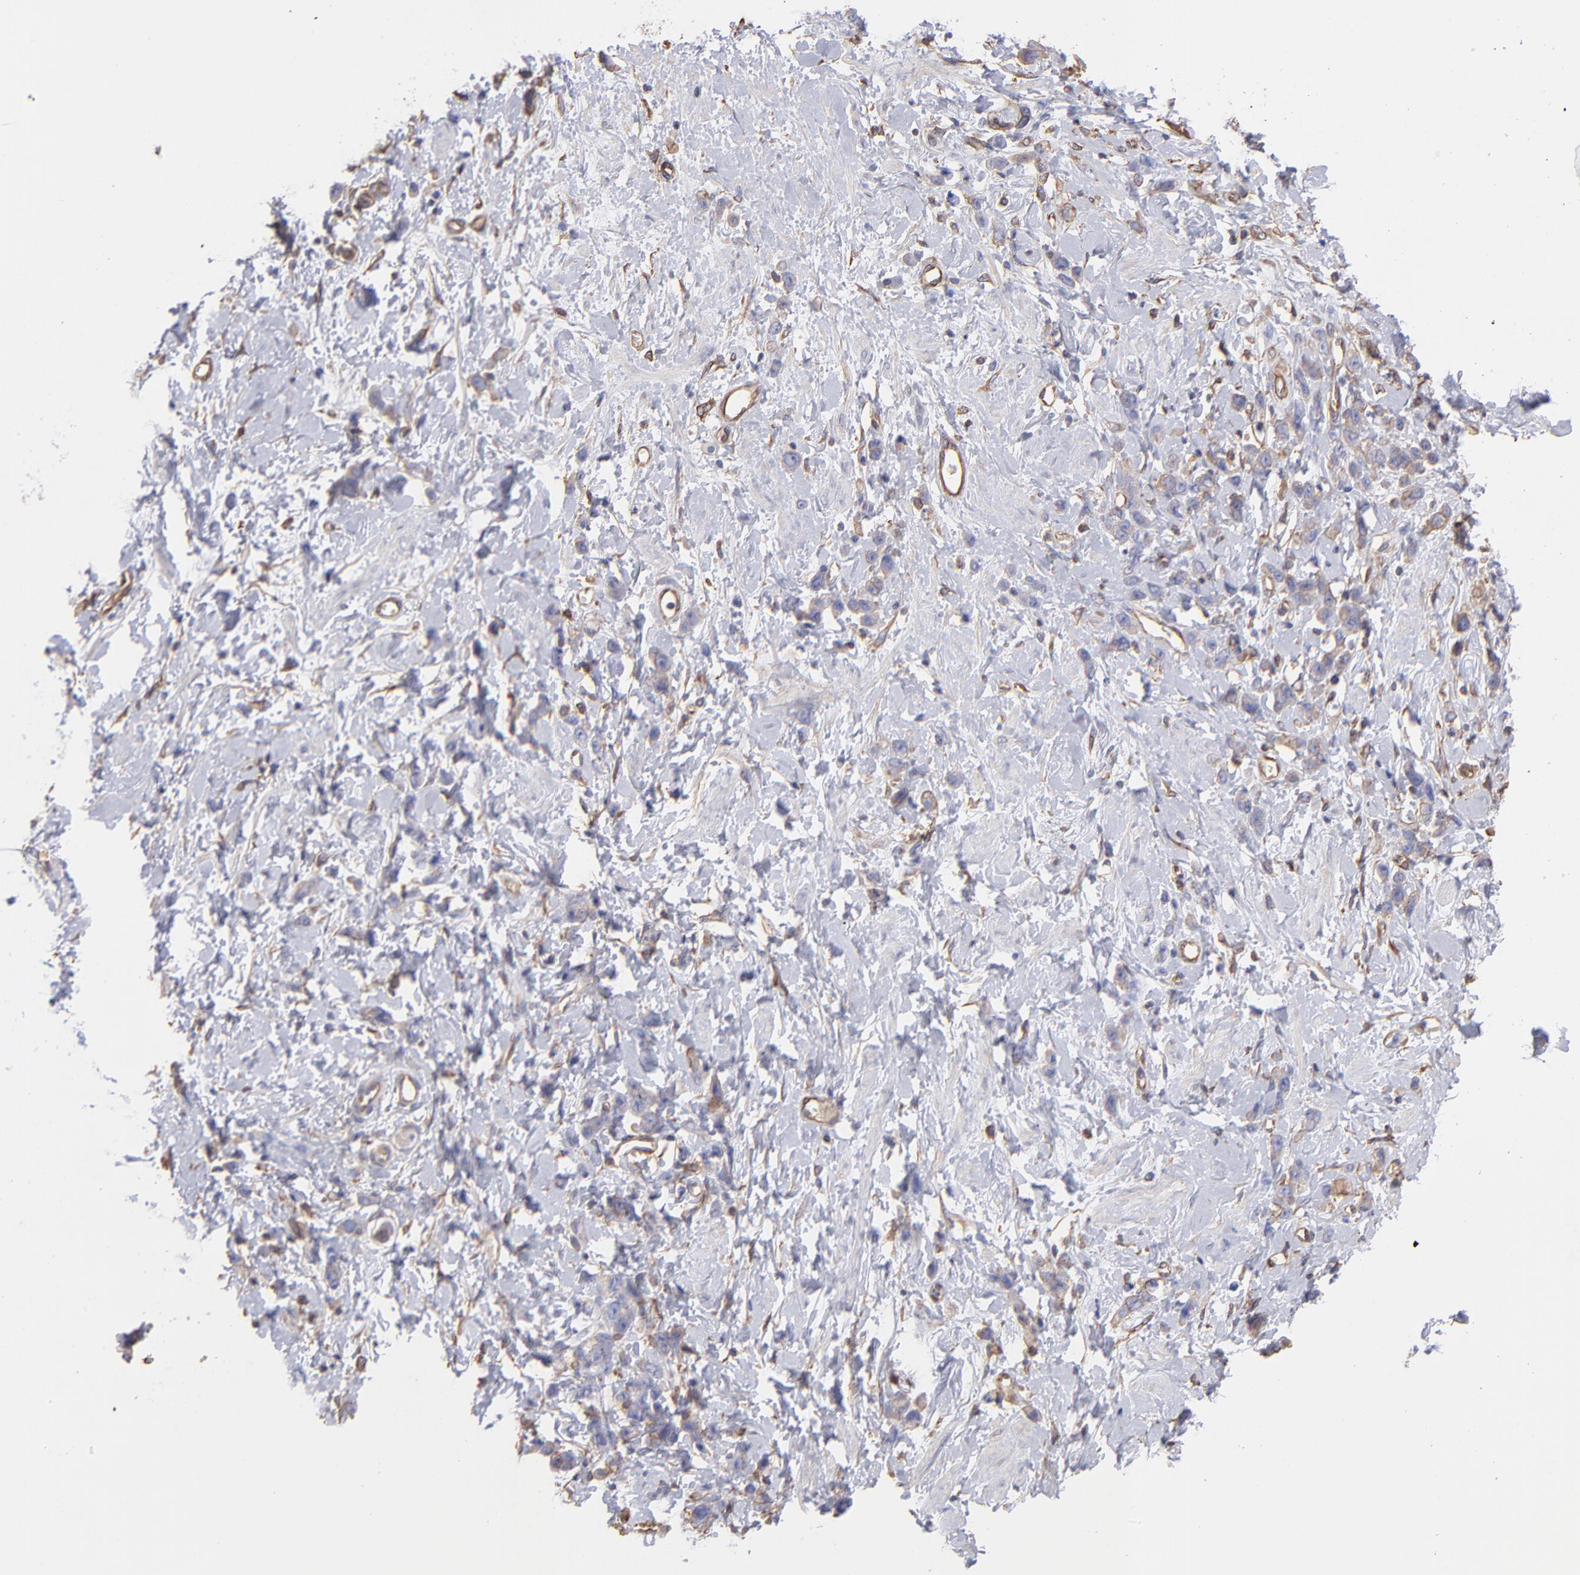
{"staining": {"intensity": "weak", "quantity": "25%-75%", "location": "cytoplasmic/membranous"}, "tissue": "stomach cancer", "cell_type": "Tumor cells", "image_type": "cancer", "snomed": [{"axis": "morphology", "description": "Normal tissue, NOS"}, {"axis": "morphology", "description": "Adenocarcinoma, NOS"}, {"axis": "topography", "description": "Stomach"}], "caption": "Tumor cells display low levels of weak cytoplasmic/membranous positivity in approximately 25%-75% of cells in human stomach adenocarcinoma.", "gene": "PLEC", "patient": {"sex": "male", "age": 82}}